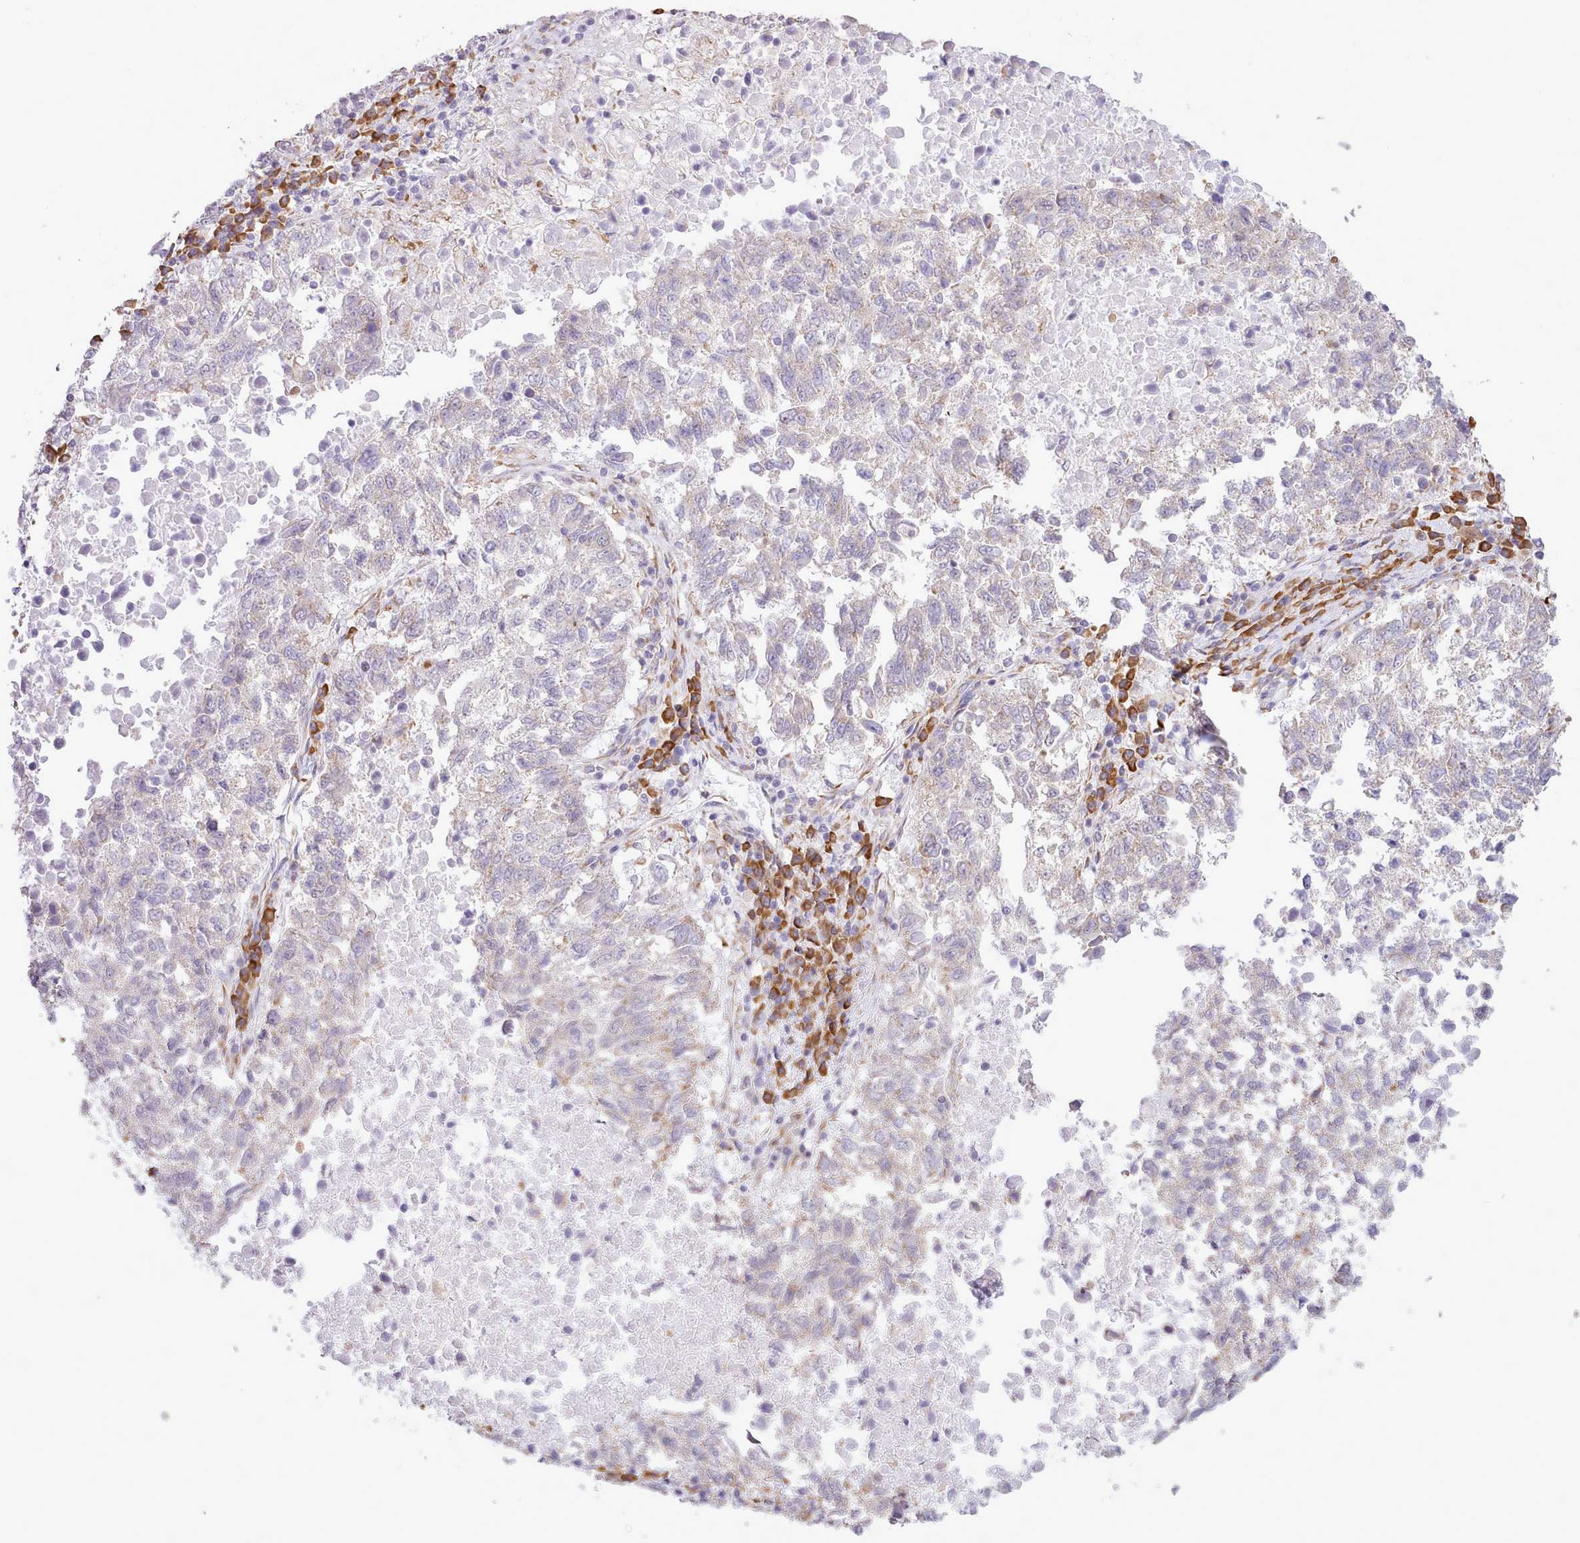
{"staining": {"intensity": "negative", "quantity": "none", "location": "none"}, "tissue": "lung cancer", "cell_type": "Tumor cells", "image_type": "cancer", "snomed": [{"axis": "morphology", "description": "Squamous cell carcinoma, NOS"}, {"axis": "topography", "description": "Lung"}], "caption": "An immunohistochemistry image of lung cancer (squamous cell carcinoma) is shown. There is no staining in tumor cells of lung cancer (squamous cell carcinoma).", "gene": "SEC61B", "patient": {"sex": "male", "age": 73}}